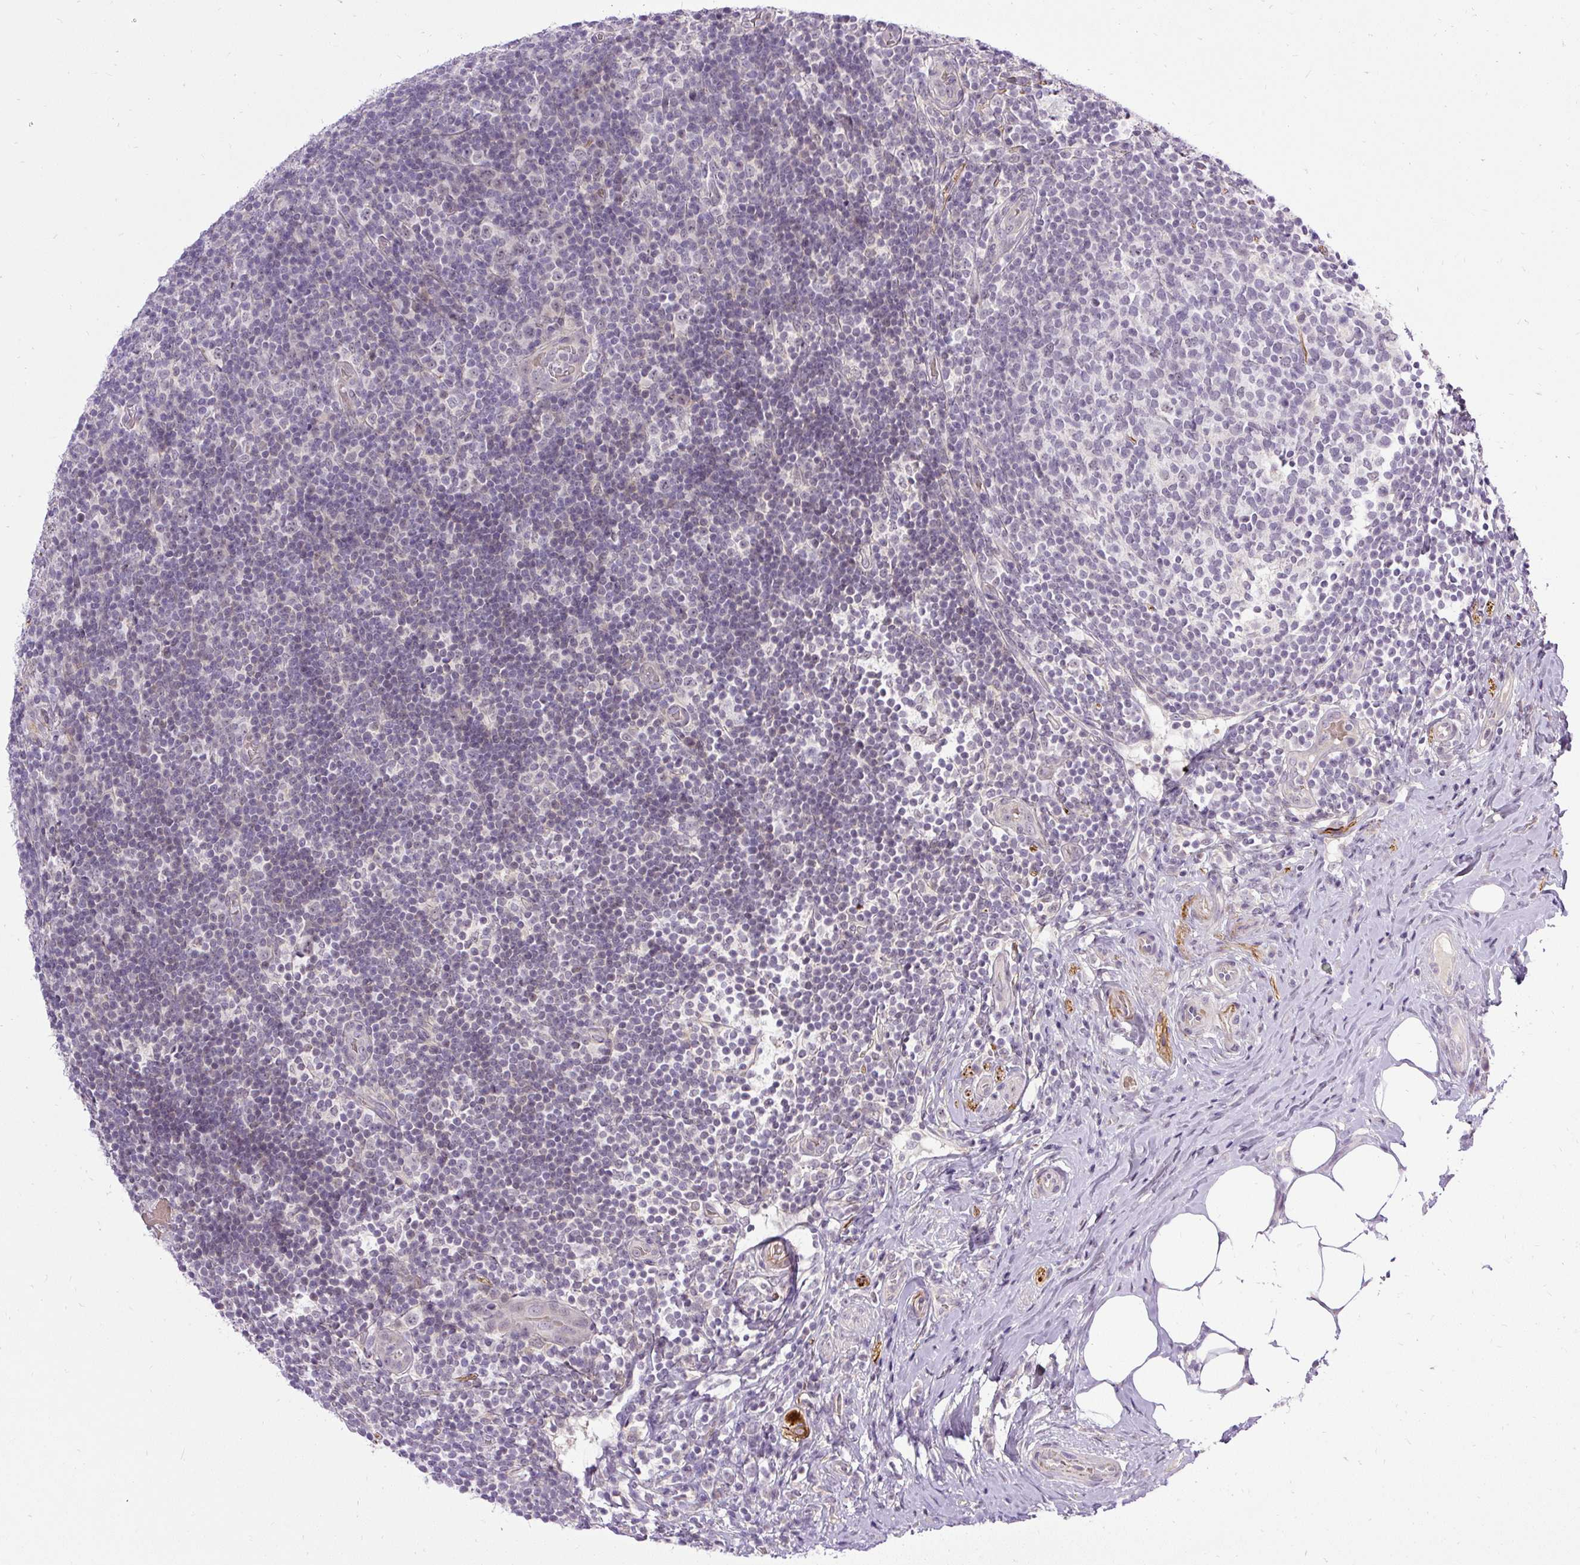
{"staining": {"intensity": "weak", "quantity": "25%-75%", "location": "cytoplasmic/membranous"}, "tissue": "appendix", "cell_type": "Glandular cells", "image_type": "normal", "snomed": [{"axis": "morphology", "description": "Normal tissue, NOS"}, {"axis": "topography", "description": "Appendix"}], "caption": "Glandular cells show low levels of weak cytoplasmic/membranous positivity in approximately 25%-75% of cells in benign human appendix.", "gene": "FAM117B", "patient": {"sex": "female", "age": 43}}